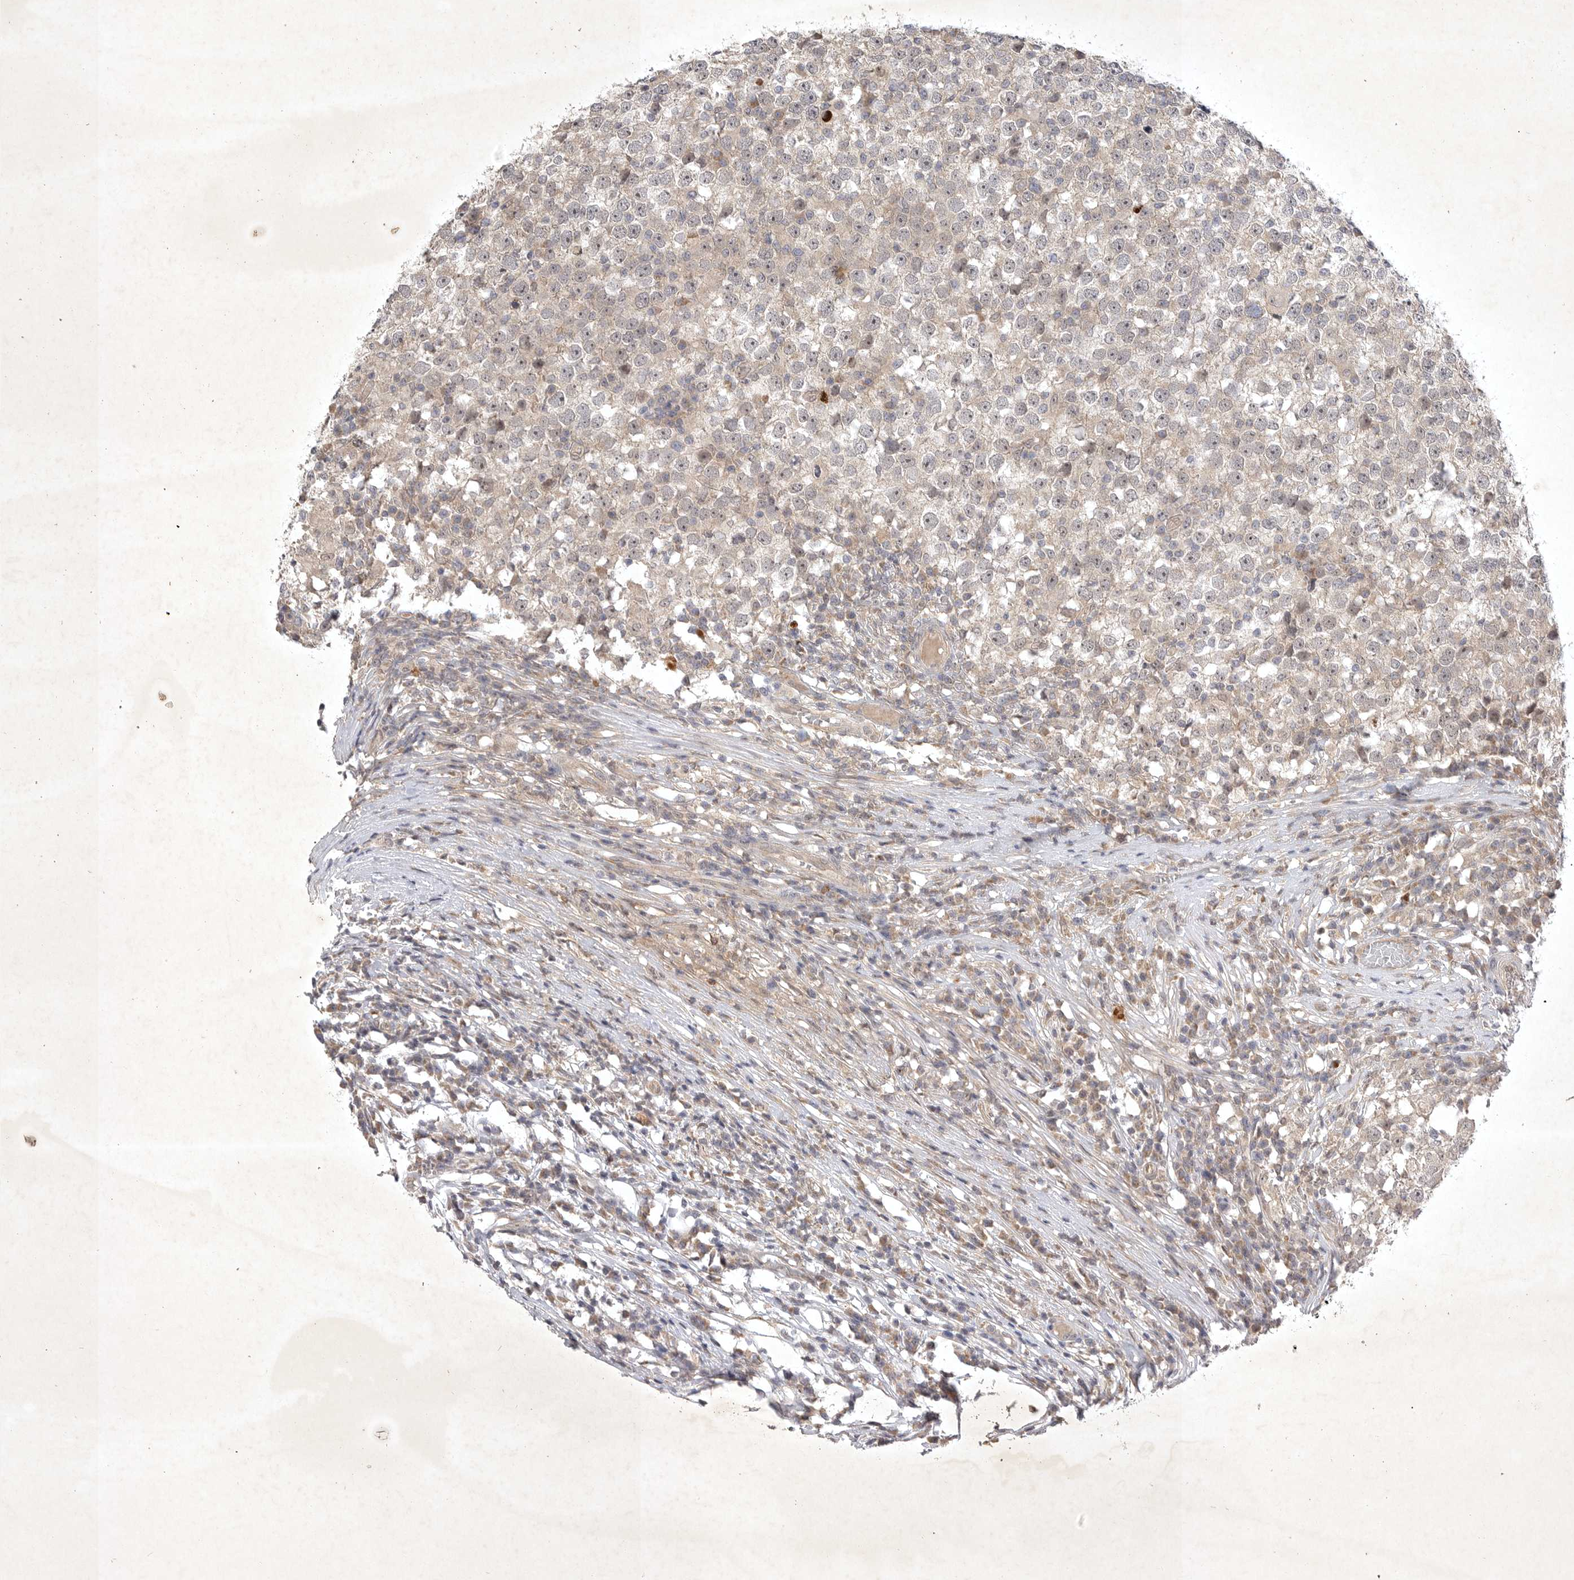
{"staining": {"intensity": "weak", "quantity": "<25%", "location": "cytoplasmic/membranous"}, "tissue": "testis cancer", "cell_type": "Tumor cells", "image_type": "cancer", "snomed": [{"axis": "morphology", "description": "Seminoma, NOS"}, {"axis": "topography", "description": "Testis"}], "caption": "Tumor cells show no significant protein expression in testis seminoma. (DAB IHC, high magnification).", "gene": "PTPDC1", "patient": {"sex": "male", "age": 65}}